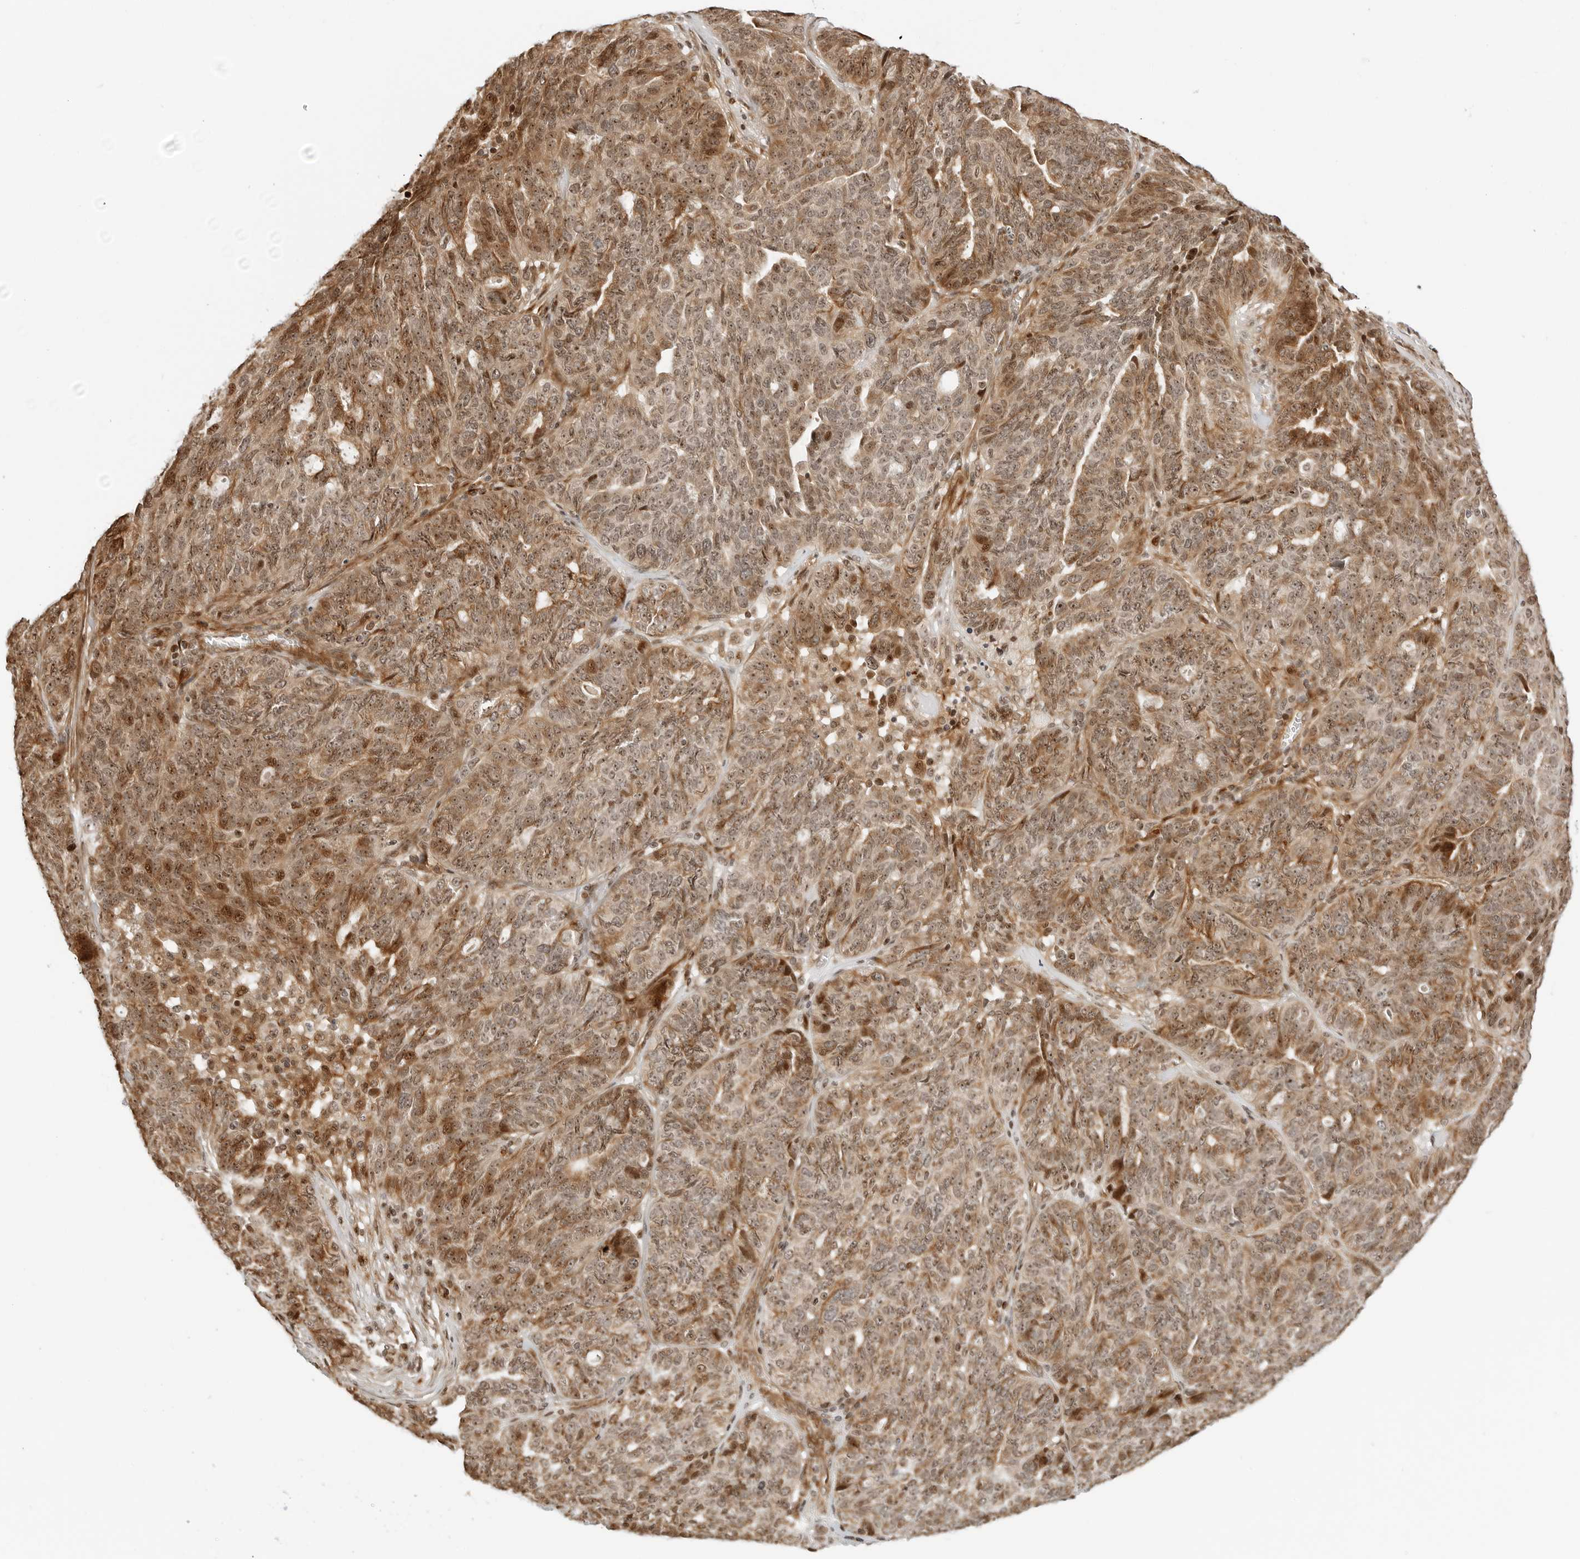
{"staining": {"intensity": "moderate", "quantity": ">75%", "location": "cytoplasmic/membranous,nuclear"}, "tissue": "ovarian cancer", "cell_type": "Tumor cells", "image_type": "cancer", "snomed": [{"axis": "morphology", "description": "Cystadenocarcinoma, serous, NOS"}, {"axis": "topography", "description": "Ovary"}], "caption": "Tumor cells demonstrate moderate cytoplasmic/membranous and nuclear expression in approximately >75% of cells in ovarian serous cystadenocarcinoma.", "gene": "GEM", "patient": {"sex": "female", "age": 59}}